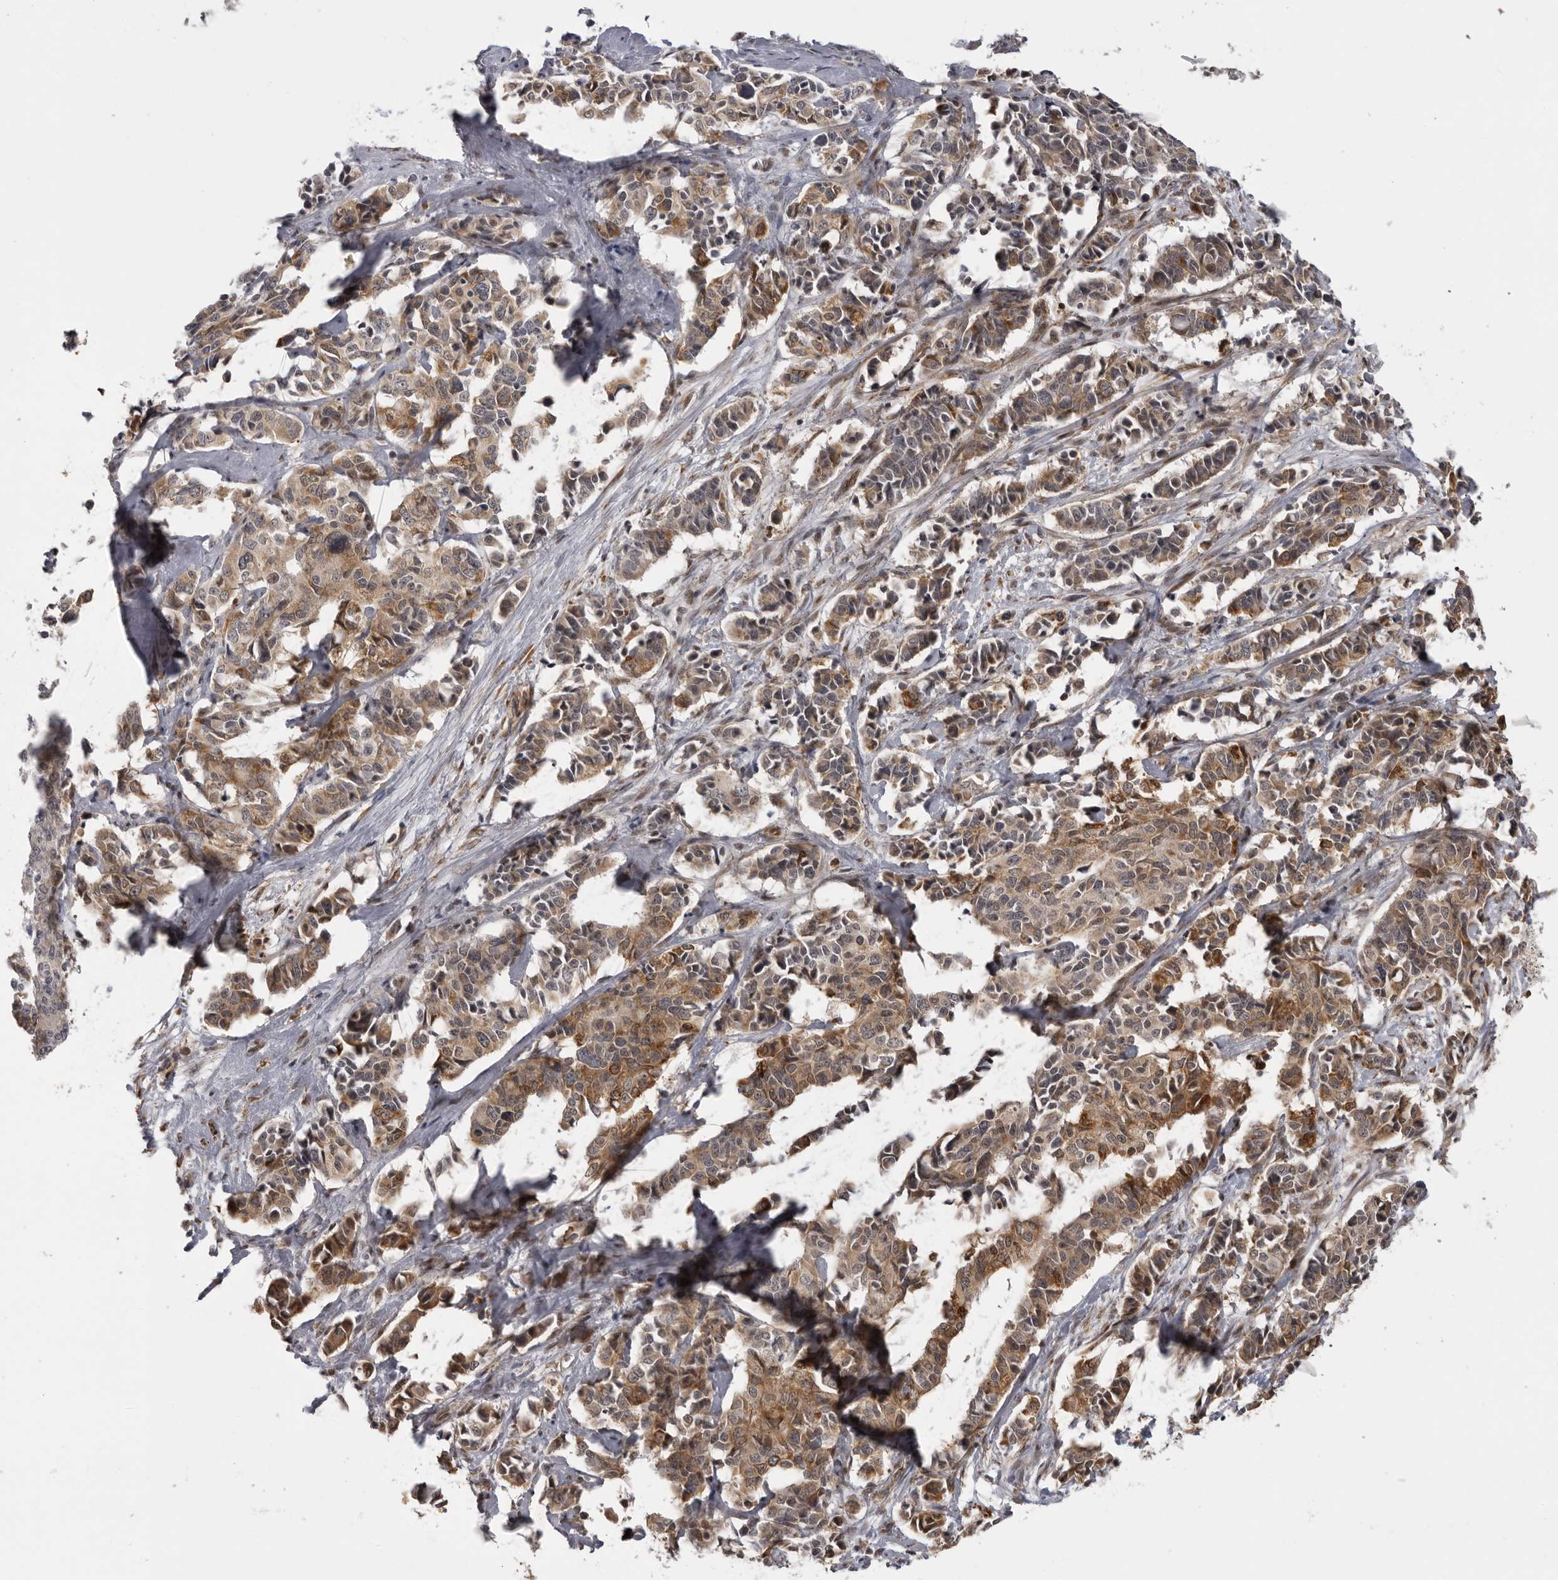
{"staining": {"intensity": "weak", "quantity": ">75%", "location": "cytoplasmic/membranous"}, "tissue": "cervical cancer", "cell_type": "Tumor cells", "image_type": "cancer", "snomed": [{"axis": "morphology", "description": "Normal tissue, NOS"}, {"axis": "morphology", "description": "Squamous cell carcinoma, NOS"}, {"axis": "topography", "description": "Cervix"}], "caption": "IHC histopathology image of neoplastic tissue: squamous cell carcinoma (cervical) stained using immunohistochemistry (IHC) exhibits low levels of weak protein expression localized specifically in the cytoplasmic/membranous of tumor cells, appearing as a cytoplasmic/membranous brown color.", "gene": "DNAH14", "patient": {"sex": "female", "age": 35}}